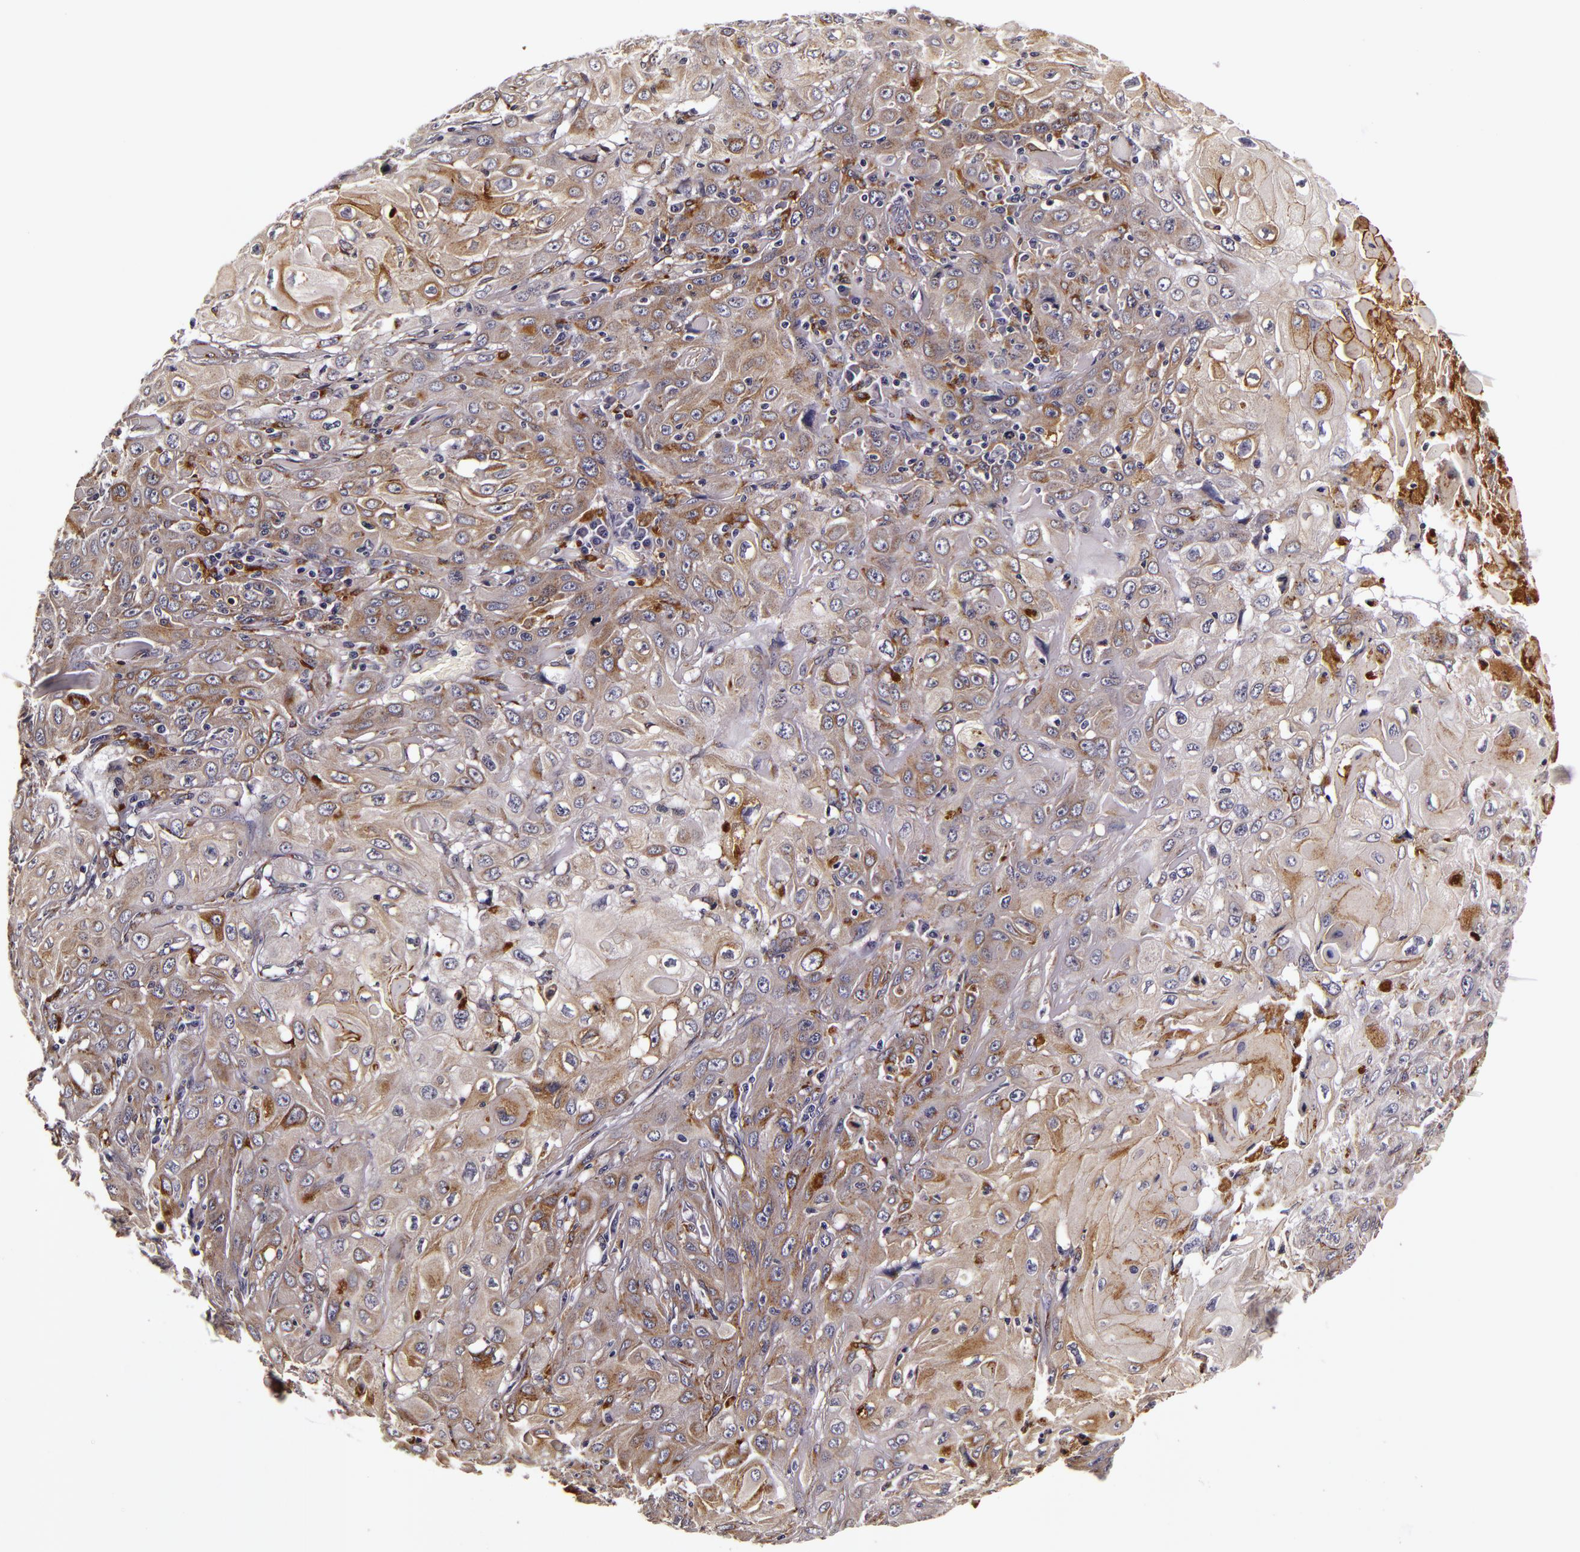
{"staining": {"intensity": "negative", "quantity": "none", "location": "none"}, "tissue": "skin cancer", "cell_type": "Tumor cells", "image_type": "cancer", "snomed": [{"axis": "morphology", "description": "Squamous cell carcinoma, NOS"}, {"axis": "topography", "description": "Skin"}], "caption": "A high-resolution image shows immunohistochemistry (IHC) staining of skin cancer, which exhibits no significant staining in tumor cells. The staining was performed using DAB to visualize the protein expression in brown, while the nuclei were stained in blue with hematoxylin (Magnification: 20x).", "gene": "LGALS3BP", "patient": {"sex": "male", "age": 84}}